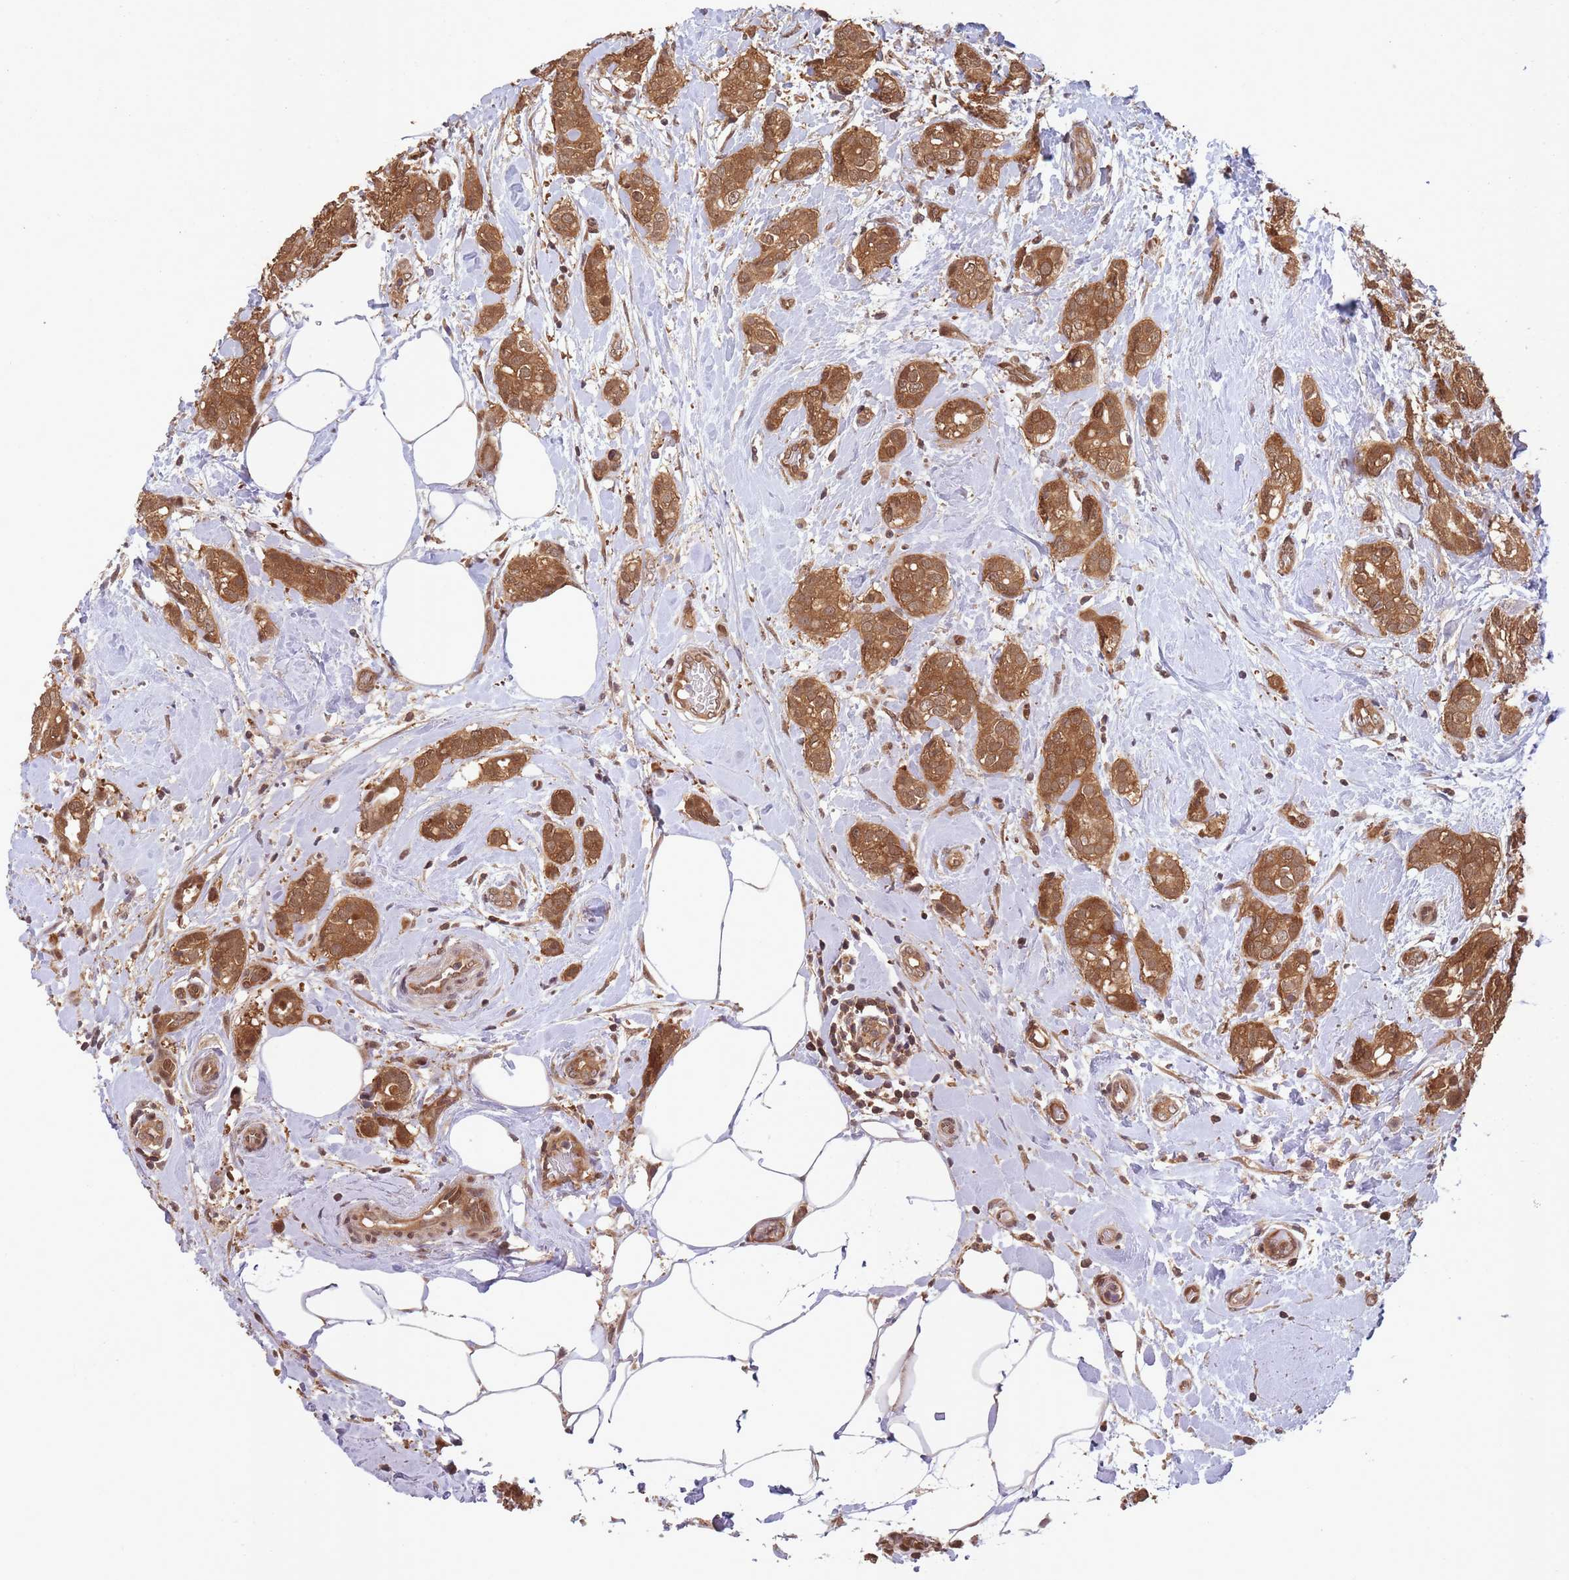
{"staining": {"intensity": "moderate", "quantity": ">75%", "location": "cytoplasmic/membranous"}, "tissue": "breast cancer", "cell_type": "Tumor cells", "image_type": "cancer", "snomed": [{"axis": "morphology", "description": "Duct carcinoma"}, {"axis": "topography", "description": "Breast"}], "caption": "Moderate cytoplasmic/membranous protein positivity is present in about >75% of tumor cells in breast cancer. (brown staining indicates protein expression, while blue staining denotes nuclei).", "gene": "PPP6R3", "patient": {"sex": "female", "age": 73}}